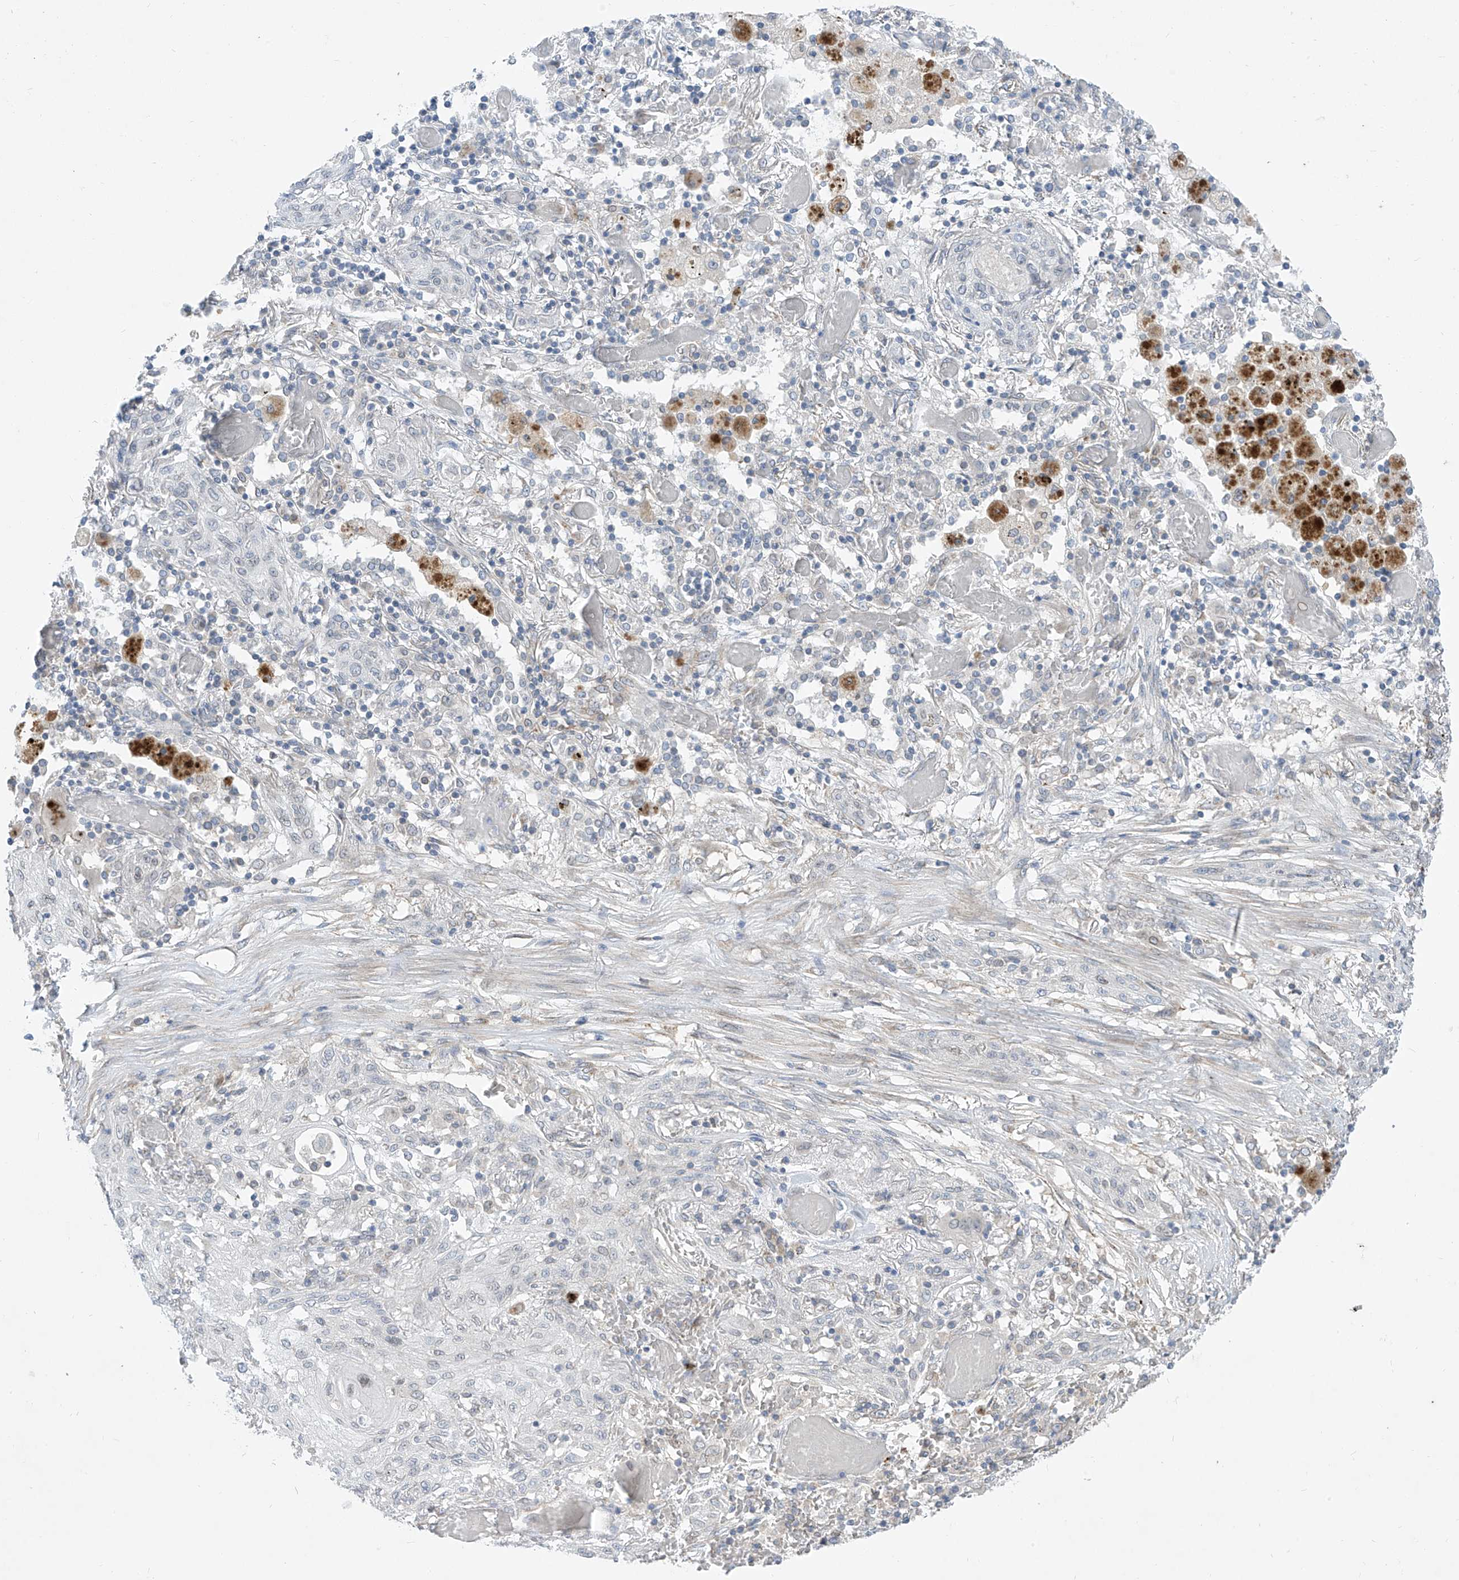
{"staining": {"intensity": "negative", "quantity": "none", "location": "none"}, "tissue": "lung cancer", "cell_type": "Tumor cells", "image_type": "cancer", "snomed": [{"axis": "morphology", "description": "Squamous cell carcinoma, NOS"}, {"axis": "topography", "description": "Lung"}], "caption": "IHC histopathology image of neoplastic tissue: human squamous cell carcinoma (lung) stained with DAB reveals no significant protein expression in tumor cells. The staining was performed using DAB to visualize the protein expression in brown, while the nuclei were stained in blue with hematoxylin (Magnification: 20x).", "gene": "KRTAP25-1", "patient": {"sex": "female", "age": 47}}